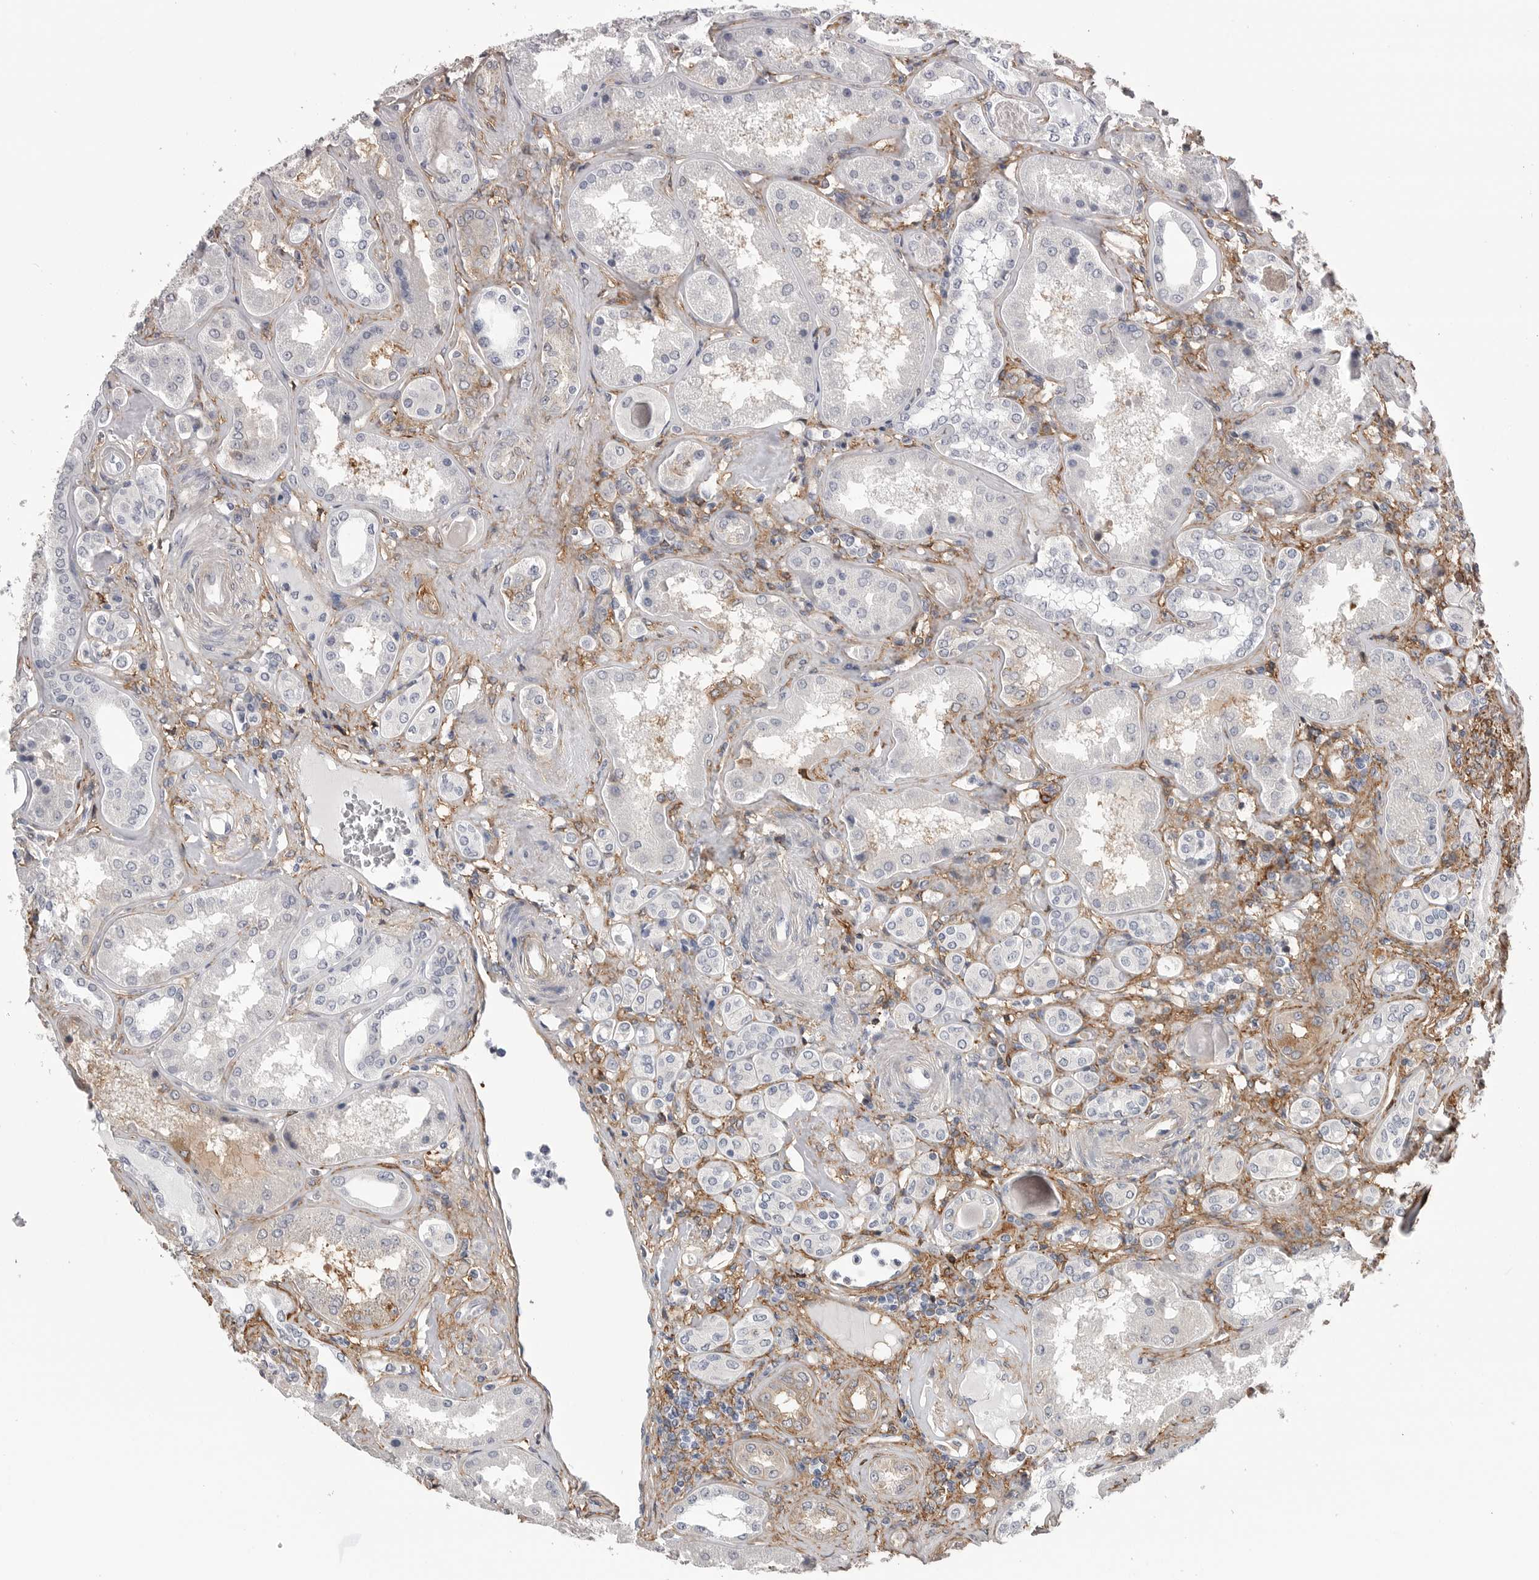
{"staining": {"intensity": "moderate", "quantity": "25%-75%", "location": "cytoplasmic/membranous"}, "tissue": "kidney", "cell_type": "Cells in glomeruli", "image_type": "normal", "snomed": [{"axis": "morphology", "description": "Normal tissue, NOS"}, {"axis": "topography", "description": "Kidney"}], "caption": "High-magnification brightfield microscopy of unremarkable kidney stained with DAB (3,3'-diaminobenzidine) (brown) and counterstained with hematoxylin (blue). cells in glomeruli exhibit moderate cytoplasmic/membranous expression is present in approximately25%-75% of cells. (IHC, brightfield microscopy, high magnification).", "gene": "AKAP12", "patient": {"sex": "female", "age": 56}}